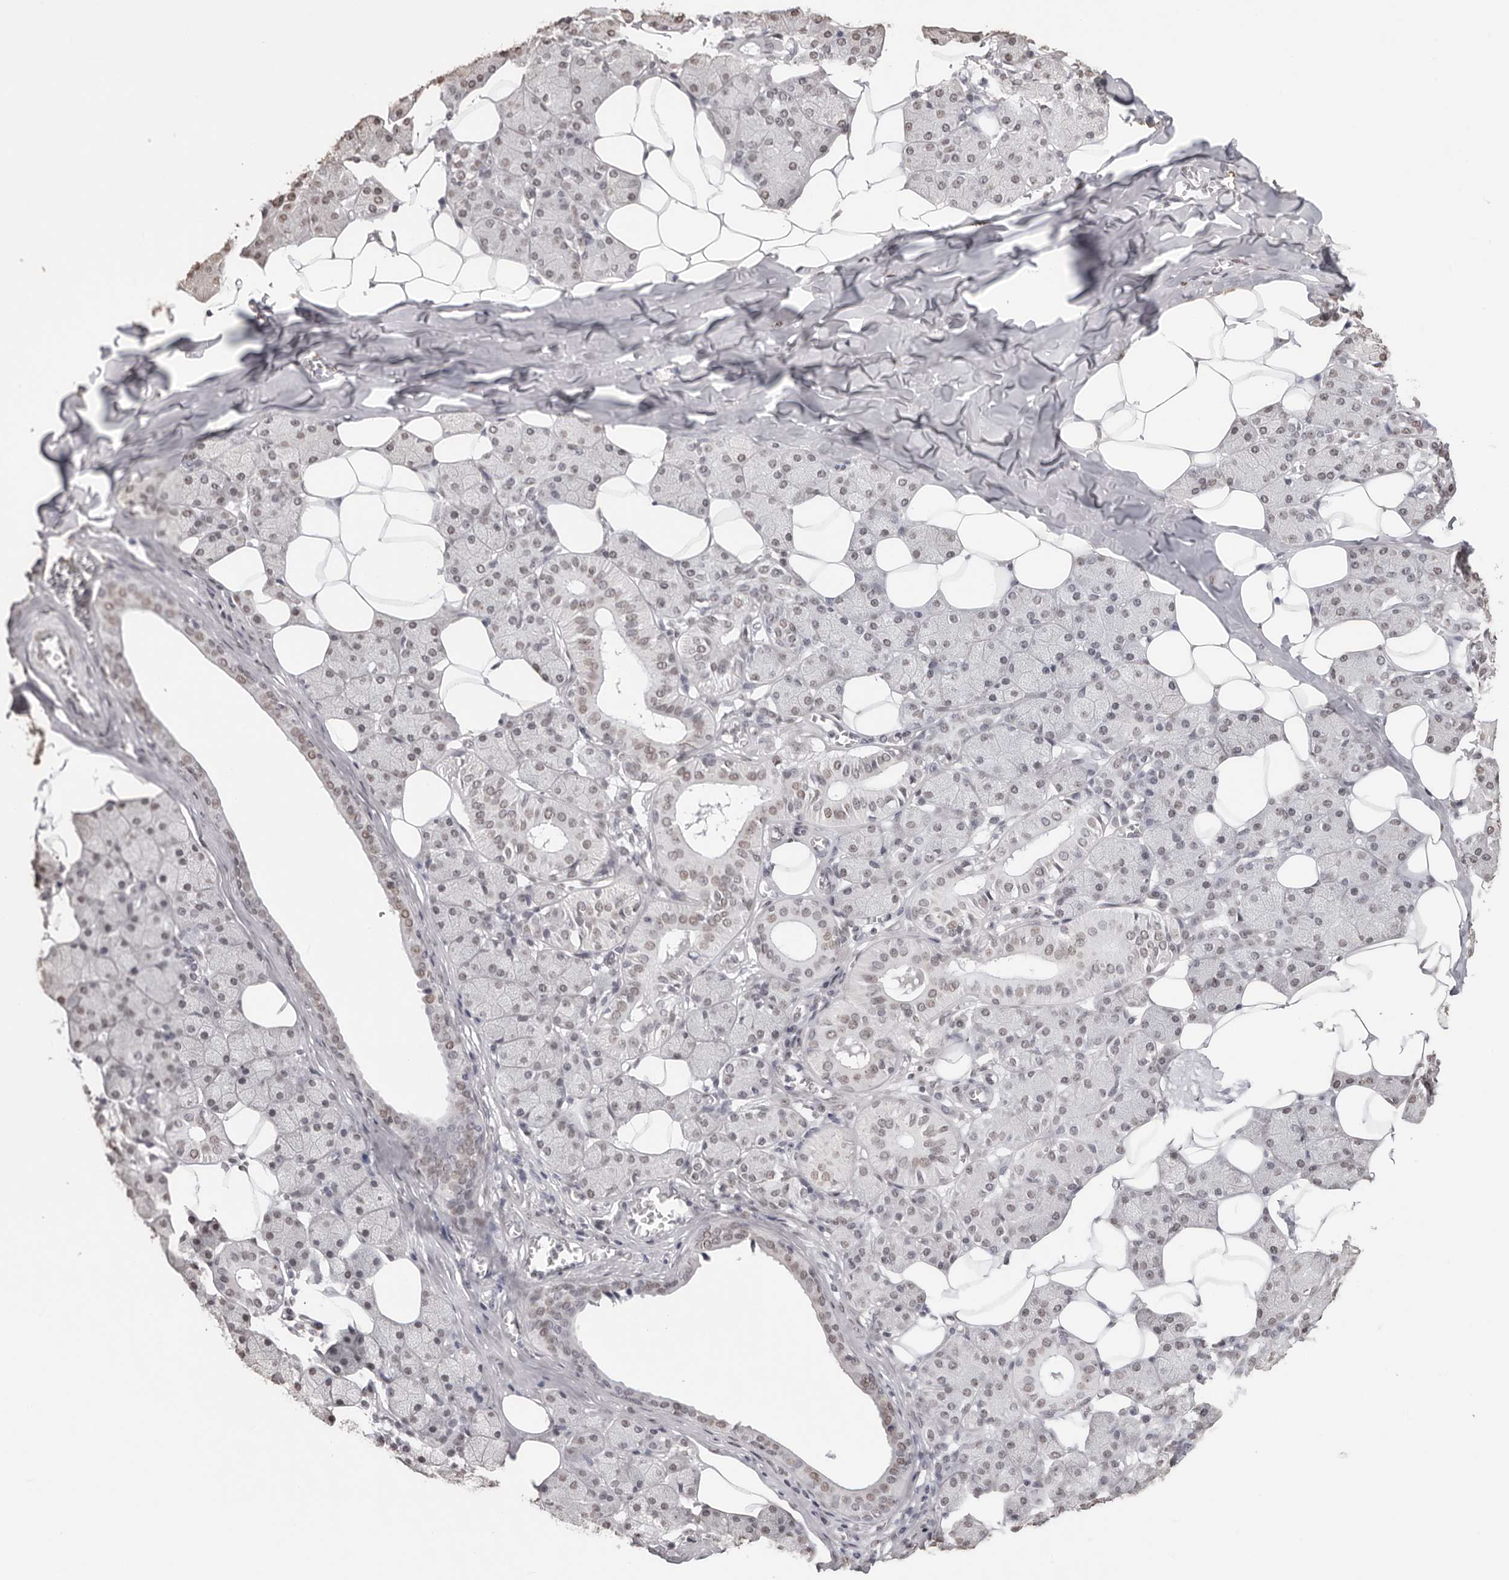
{"staining": {"intensity": "weak", "quantity": ">75%", "location": "nuclear"}, "tissue": "salivary gland", "cell_type": "Glandular cells", "image_type": "normal", "snomed": [{"axis": "morphology", "description": "Normal tissue, NOS"}, {"axis": "topography", "description": "Salivary gland"}], "caption": "This histopathology image displays immunohistochemistry (IHC) staining of benign human salivary gland, with low weak nuclear staining in about >75% of glandular cells.", "gene": "OLIG3", "patient": {"sex": "female", "age": 33}}